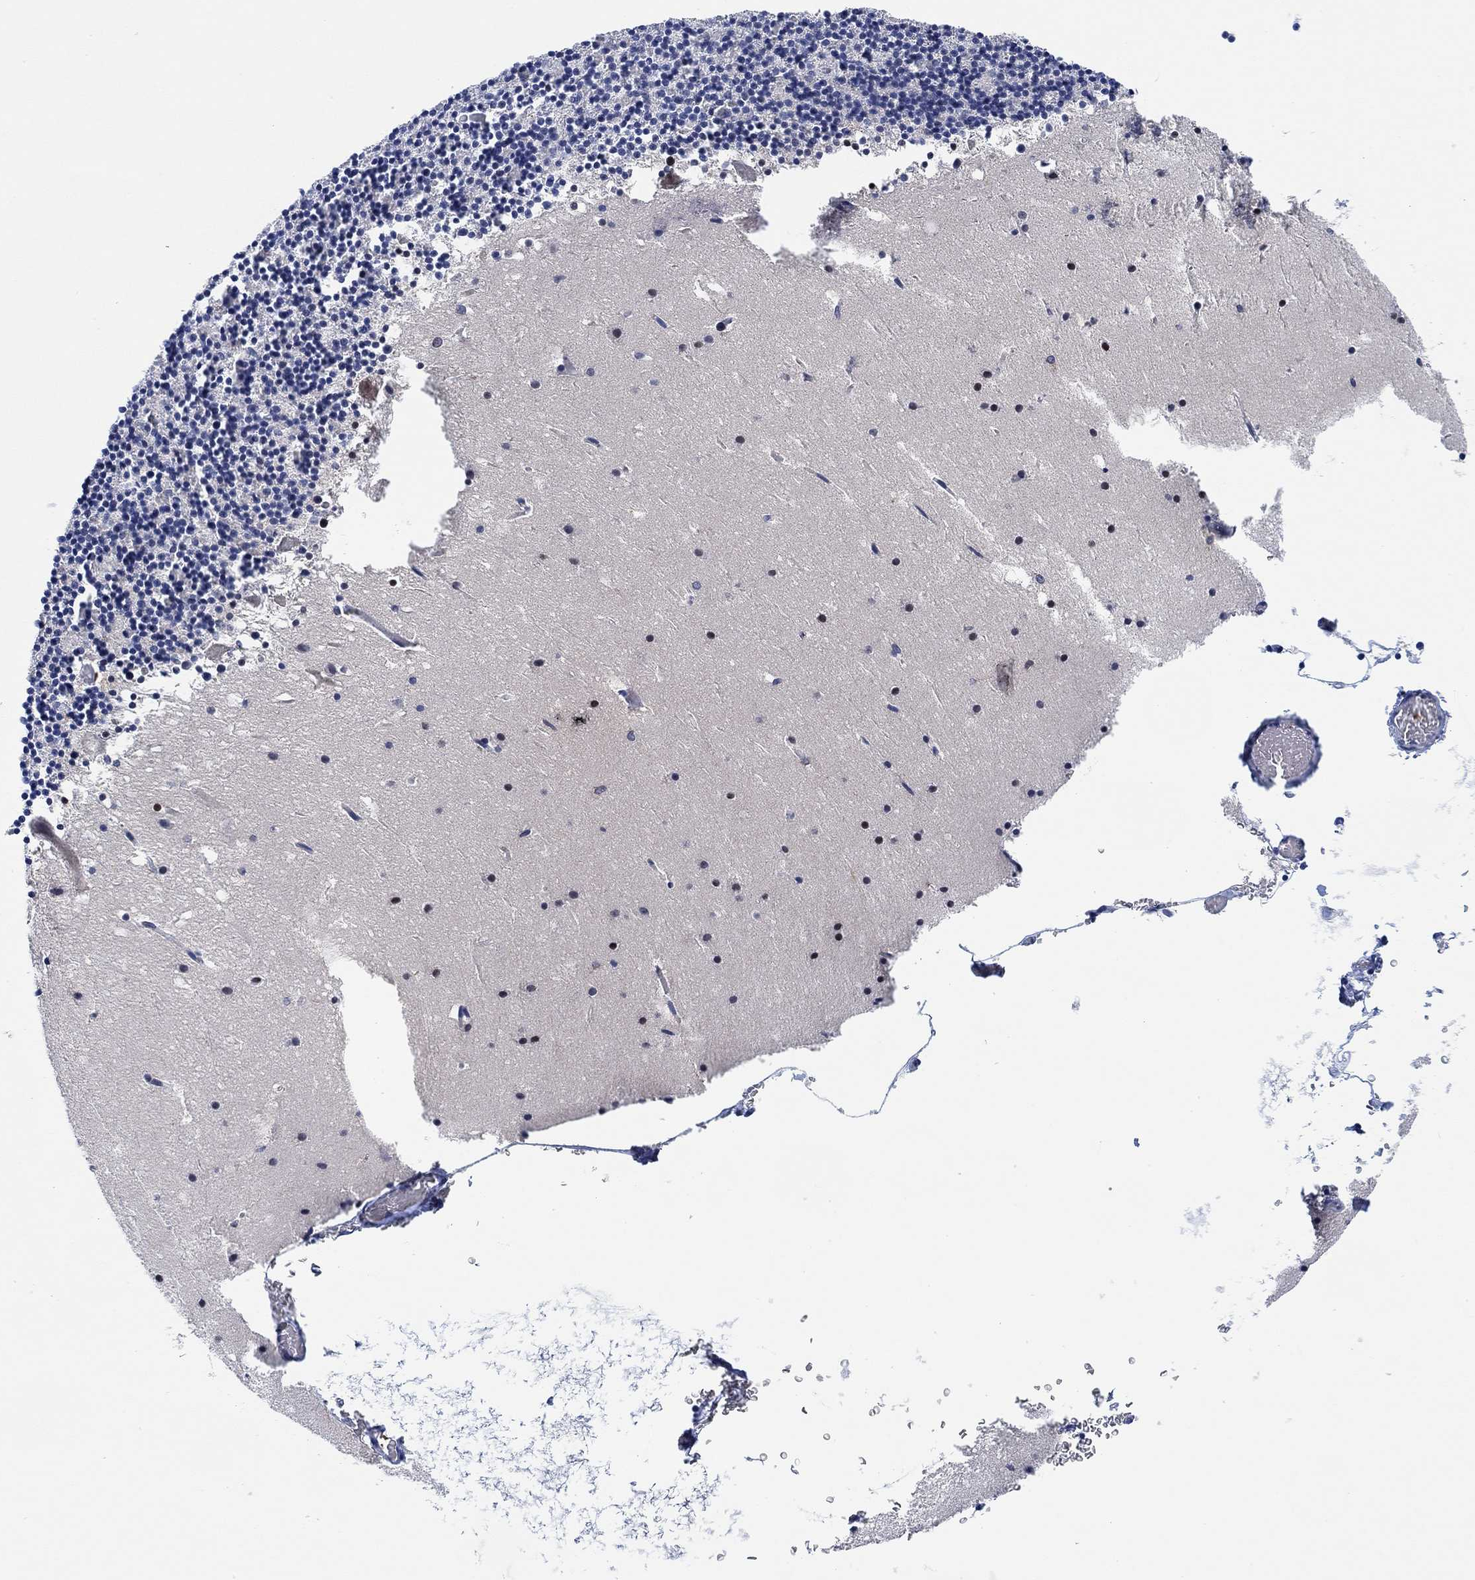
{"staining": {"intensity": "negative", "quantity": "none", "location": "none"}, "tissue": "cerebellum", "cell_type": "Cells in granular layer", "image_type": "normal", "snomed": [{"axis": "morphology", "description": "Normal tissue, NOS"}, {"axis": "topography", "description": "Cerebellum"}], "caption": "DAB immunohistochemical staining of normal cerebellum shows no significant expression in cells in granular layer.", "gene": "PMFBP1", "patient": {"sex": "male", "age": 37}}